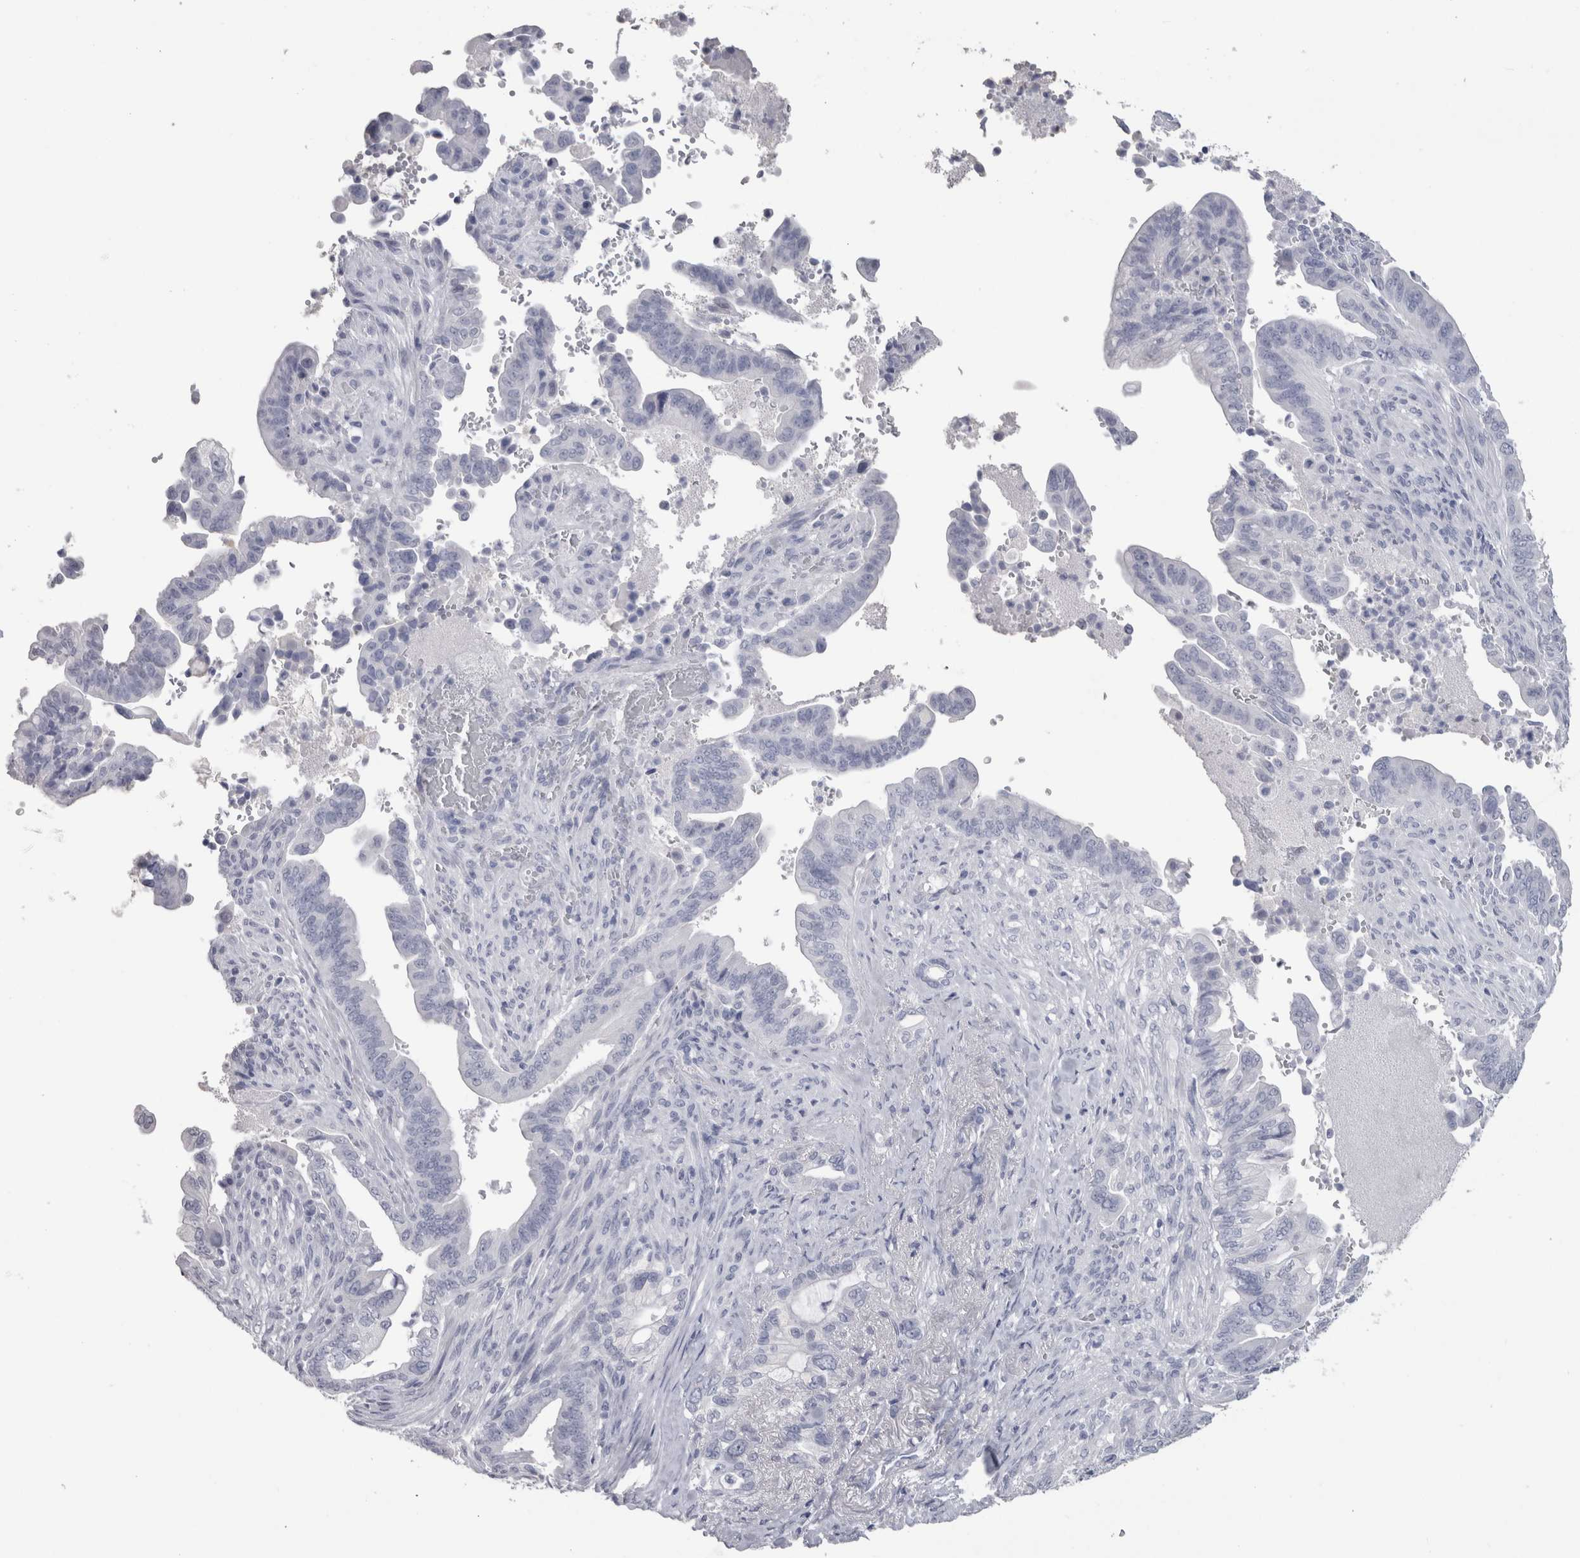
{"staining": {"intensity": "negative", "quantity": "none", "location": "none"}, "tissue": "pancreatic cancer", "cell_type": "Tumor cells", "image_type": "cancer", "snomed": [{"axis": "morphology", "description": "Adenocarcinoma, NOS"}, {"axis": "topography", "description": "Pancreas"}], "caption": "High power microscopy photomicrograph of an immunohistochemistry histopathology image of pancreatic cancer (adenocarcinoma), revealing no significant expression in tumor cells. (DAB immunohistochemistry (IHC), high magnification).", "gene": "PTH", "patient": {"sex": "male", "age": 70}}